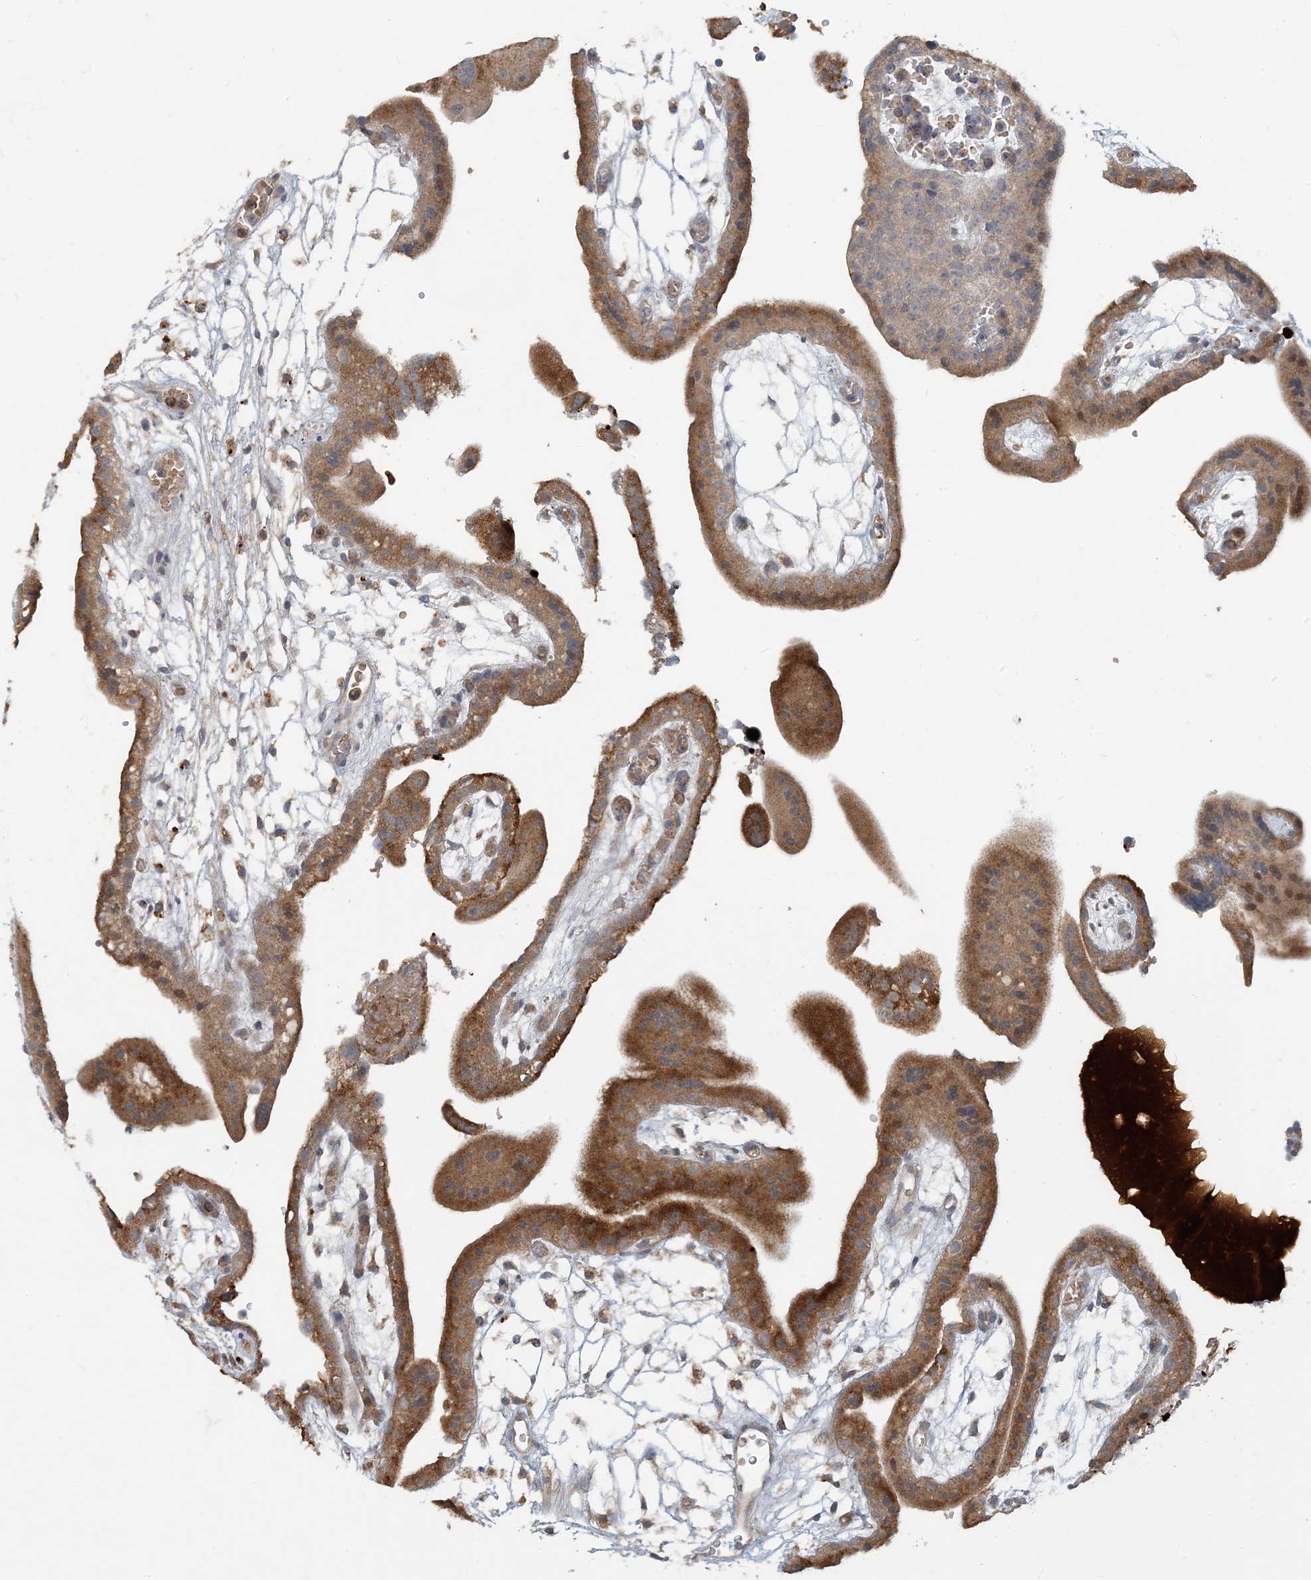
{"staining": {"intensity": "weak", "quantity": ">75%", "location": "cytoplasmic/membranous"}, "tissue": "placenta", "cell_type": "Decidual cells", "image_type": "normal", "snomed": [{"axis": "morphology", "description": "Normal tissue, NOS"}, {"axis": "topography", "description": "Placenta"}], "caption": "Immunohistochemistry of benign placenta reveals low levels of weak cytoplasmic/membranous expression in about >75% of decidual cells.", "gene": "LTN1", "patient": {"sex": "female", "age": 18}}